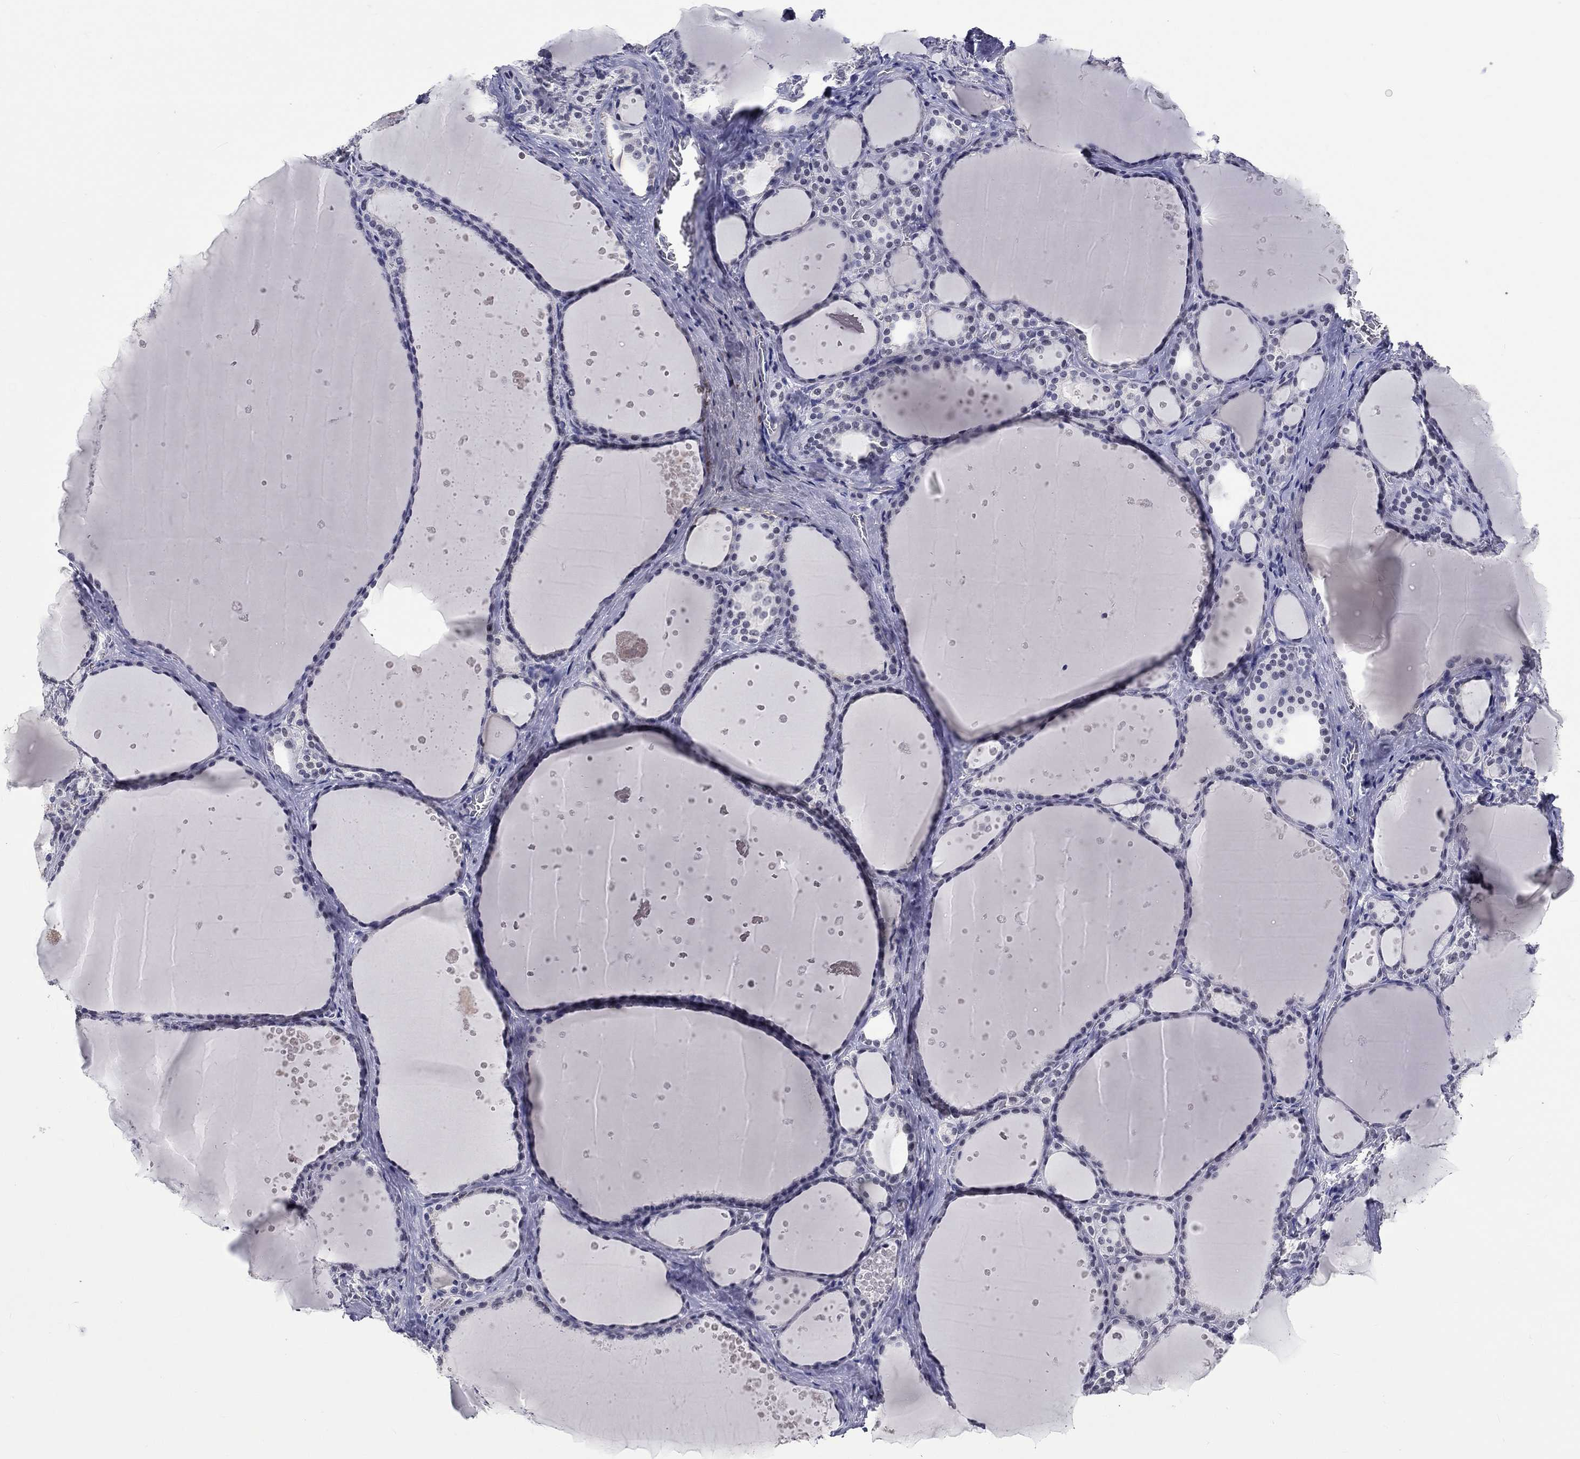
{"staining": {"intensity": "negative", "quantity": "none", "location": "none"}, "tissue": "thyroid gland", "cell_type": "Glandular cells", "image_type": "normal", "snomed": [{"axis": "morphology", "description": "Normal tissue, NOS"}, {"axis": "topography", "description": "Thyroid gland"}], "caption": "Image shows no significant protein staining in glandular cells of normal thyroid gland.", "gene": "GRIN1", "patient": {"sex": "male", "age": 63}}